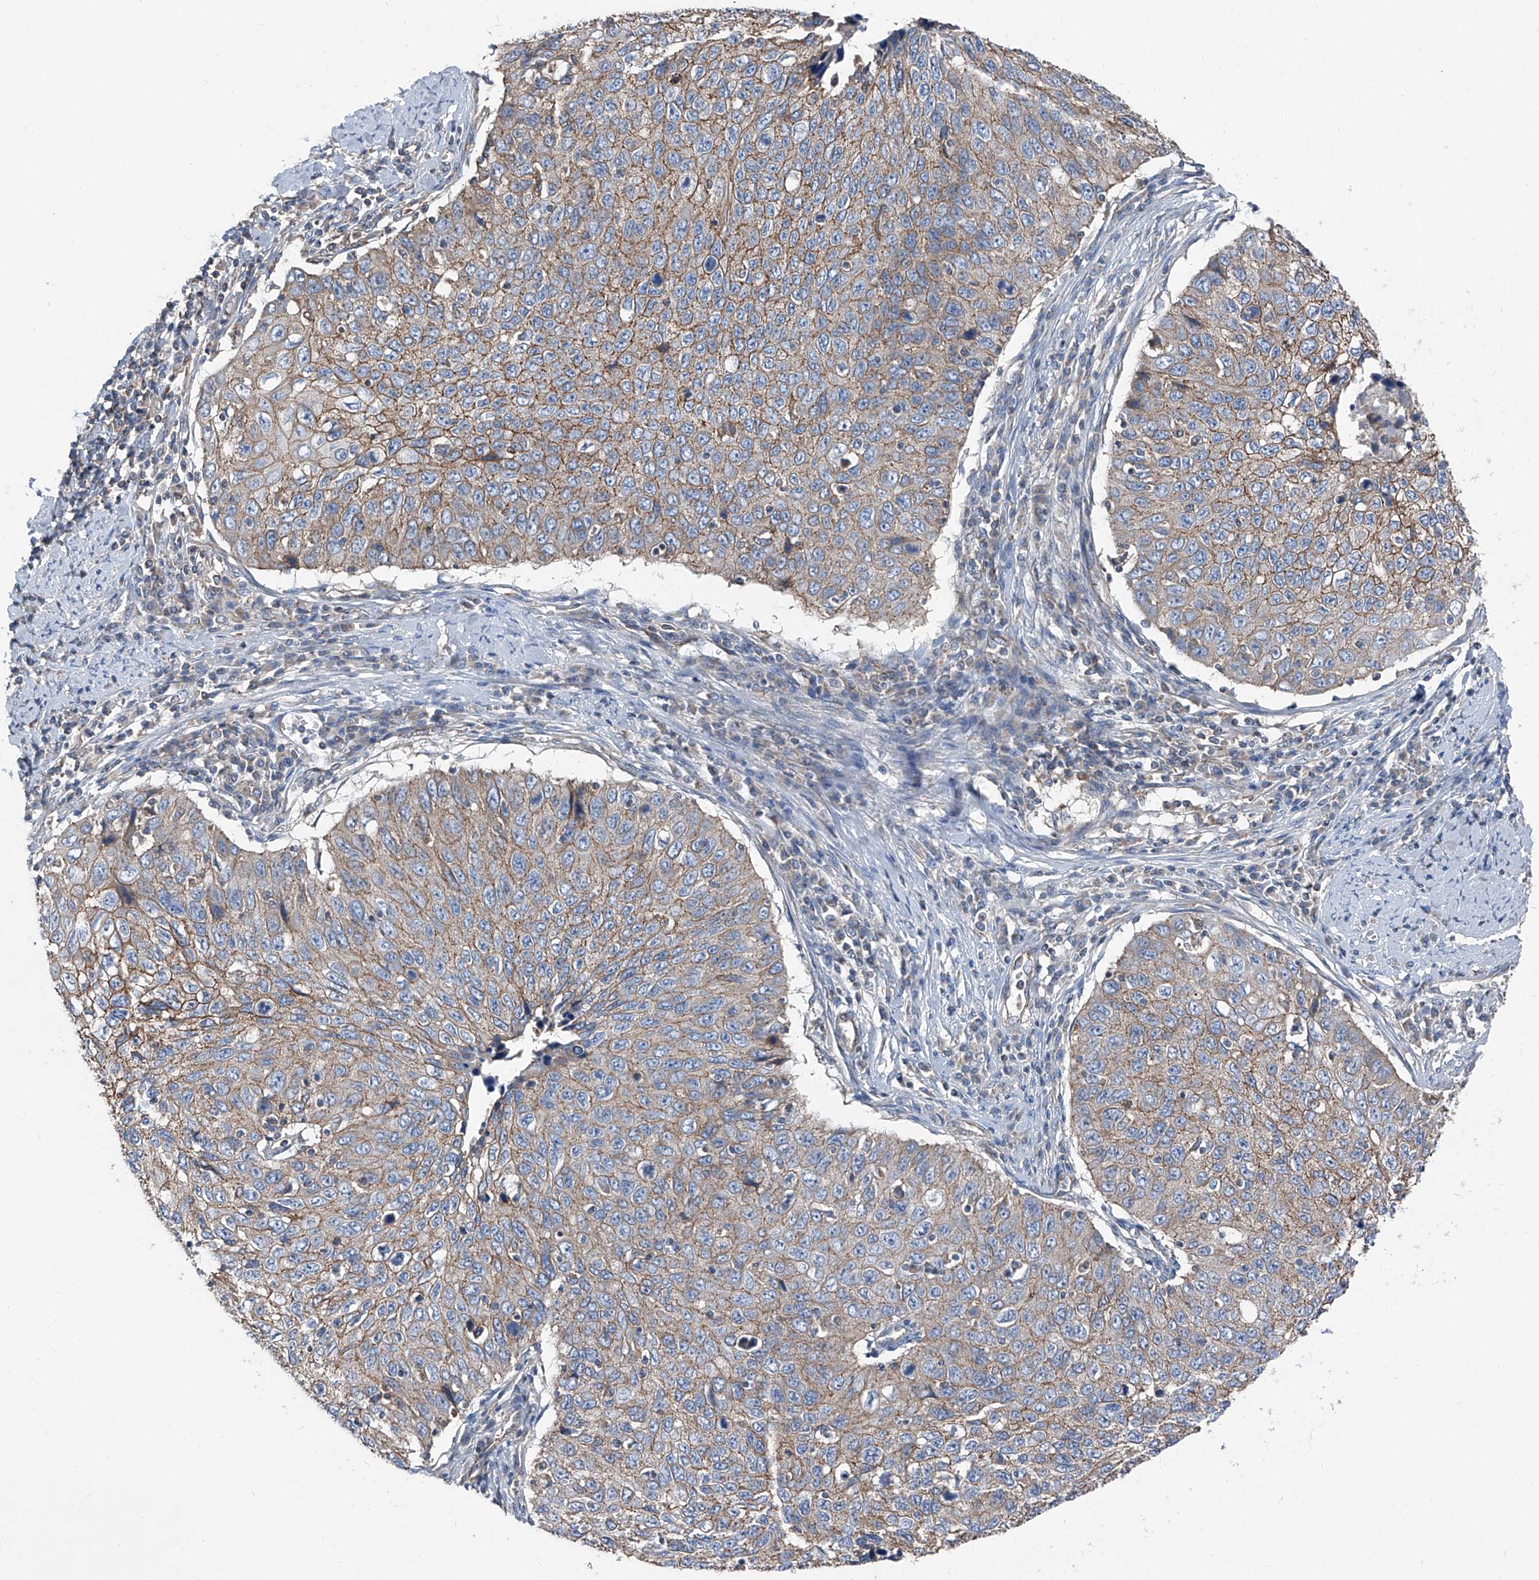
{"staining": {"intensity": "moderate", "quantity": ">75%", "location": "cytoplasmic/membranous"}, "tissue": "cervical cancer", "cell_type": "Tumor cells", "image_type": "cancer", "snomed": [{"axis": "morphology", "description": "Squamous cell carcinoma, NOS"}, {"axis": "topography", "description": "Cervix"}], "caption": "Cervical cancer (squamous cell carcinoma) was stained to show a protein in brown. There is medium levels of moderate cytoplasmic/membranous expression in approximately >75% of tumor cells.", "gene": "GPR142", "patient": {"sex": "female", "age": 53}}